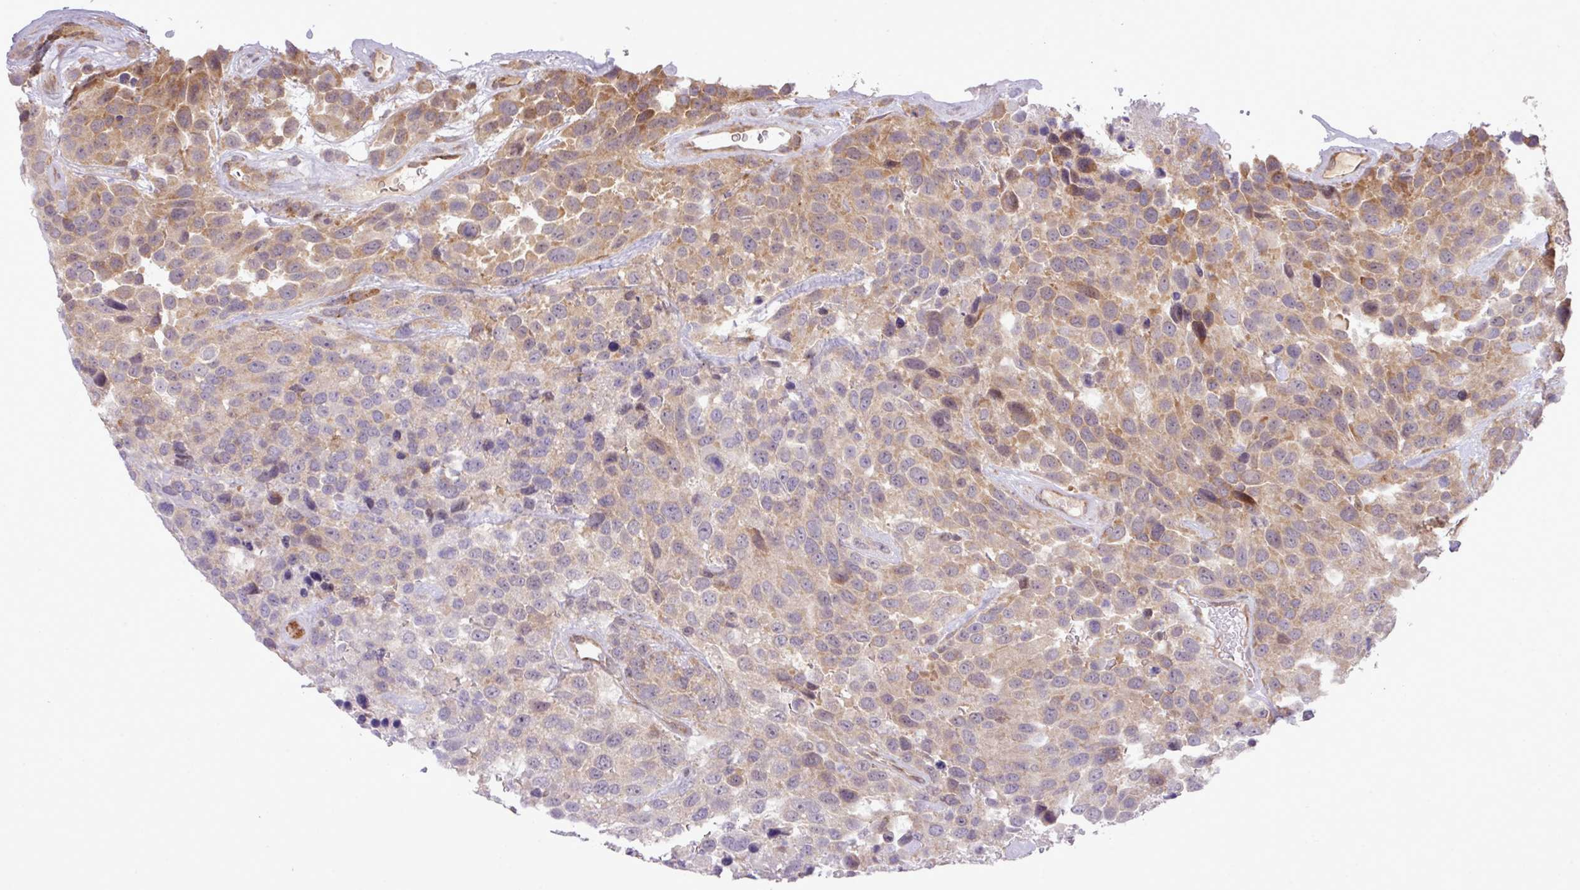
{"staining": {"intensity": "moderate", "quantity": "25%-75%", "location": "cytoplasmic/membranous"}, "tissue": "urothelial cancer", "cell_type": "Tumor cells", "image_type": "cancer", "snomed": [{"axis": "morphology", "description": "Urothelial carcinoma, High grade"}, {"axis": "topography", "description": "Urinary bladder"}], "caption": "Protein staining exhibits moderate cytoplasmic/membranous positivity in approximately 25%-75% of tumor cells in urothelial carcinoma (high-grade).", "gene": "FAM222B", "patient": {"sex": "female", "age": 70}}